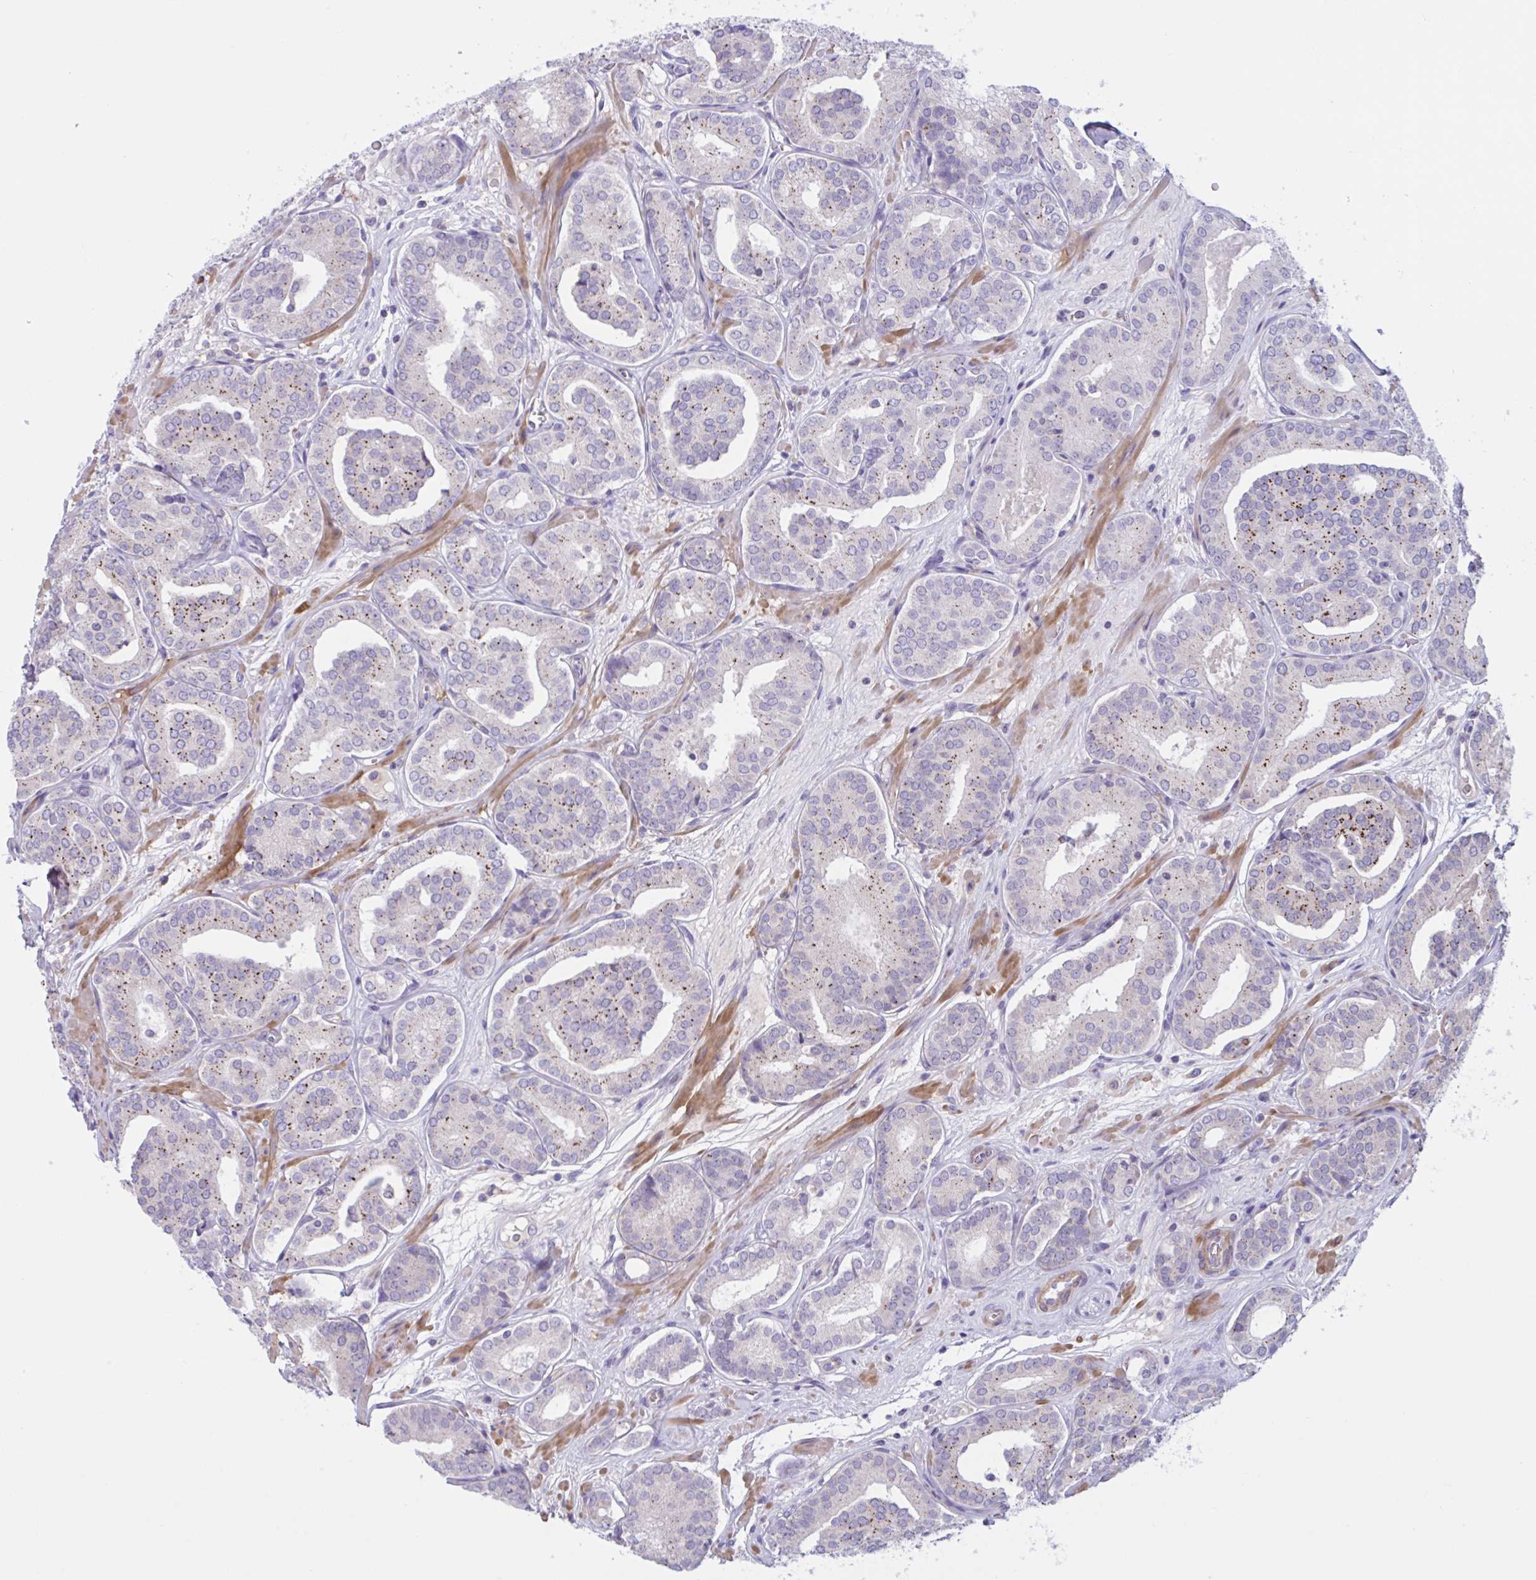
{"staining": {"intensity": "negative", "quantity": "none", "location": "none"}, "tissue": "prostate cancer", "cell_type": "Tumor cells", "image_type": "cancer", "snomed": [{"axis": "morphology", "description": "Adenocarcinoma, High grade"}, {"axis": "topography", "description": "Prostate"}], "caption": "Human prostate cancer (high-grade adenocarcinoma) stained for a protein using immunohistochemistry reveals no positivity in tumor cells.", "gene": "WNT9B", "patient": {"sex": "male", "age": 66}}